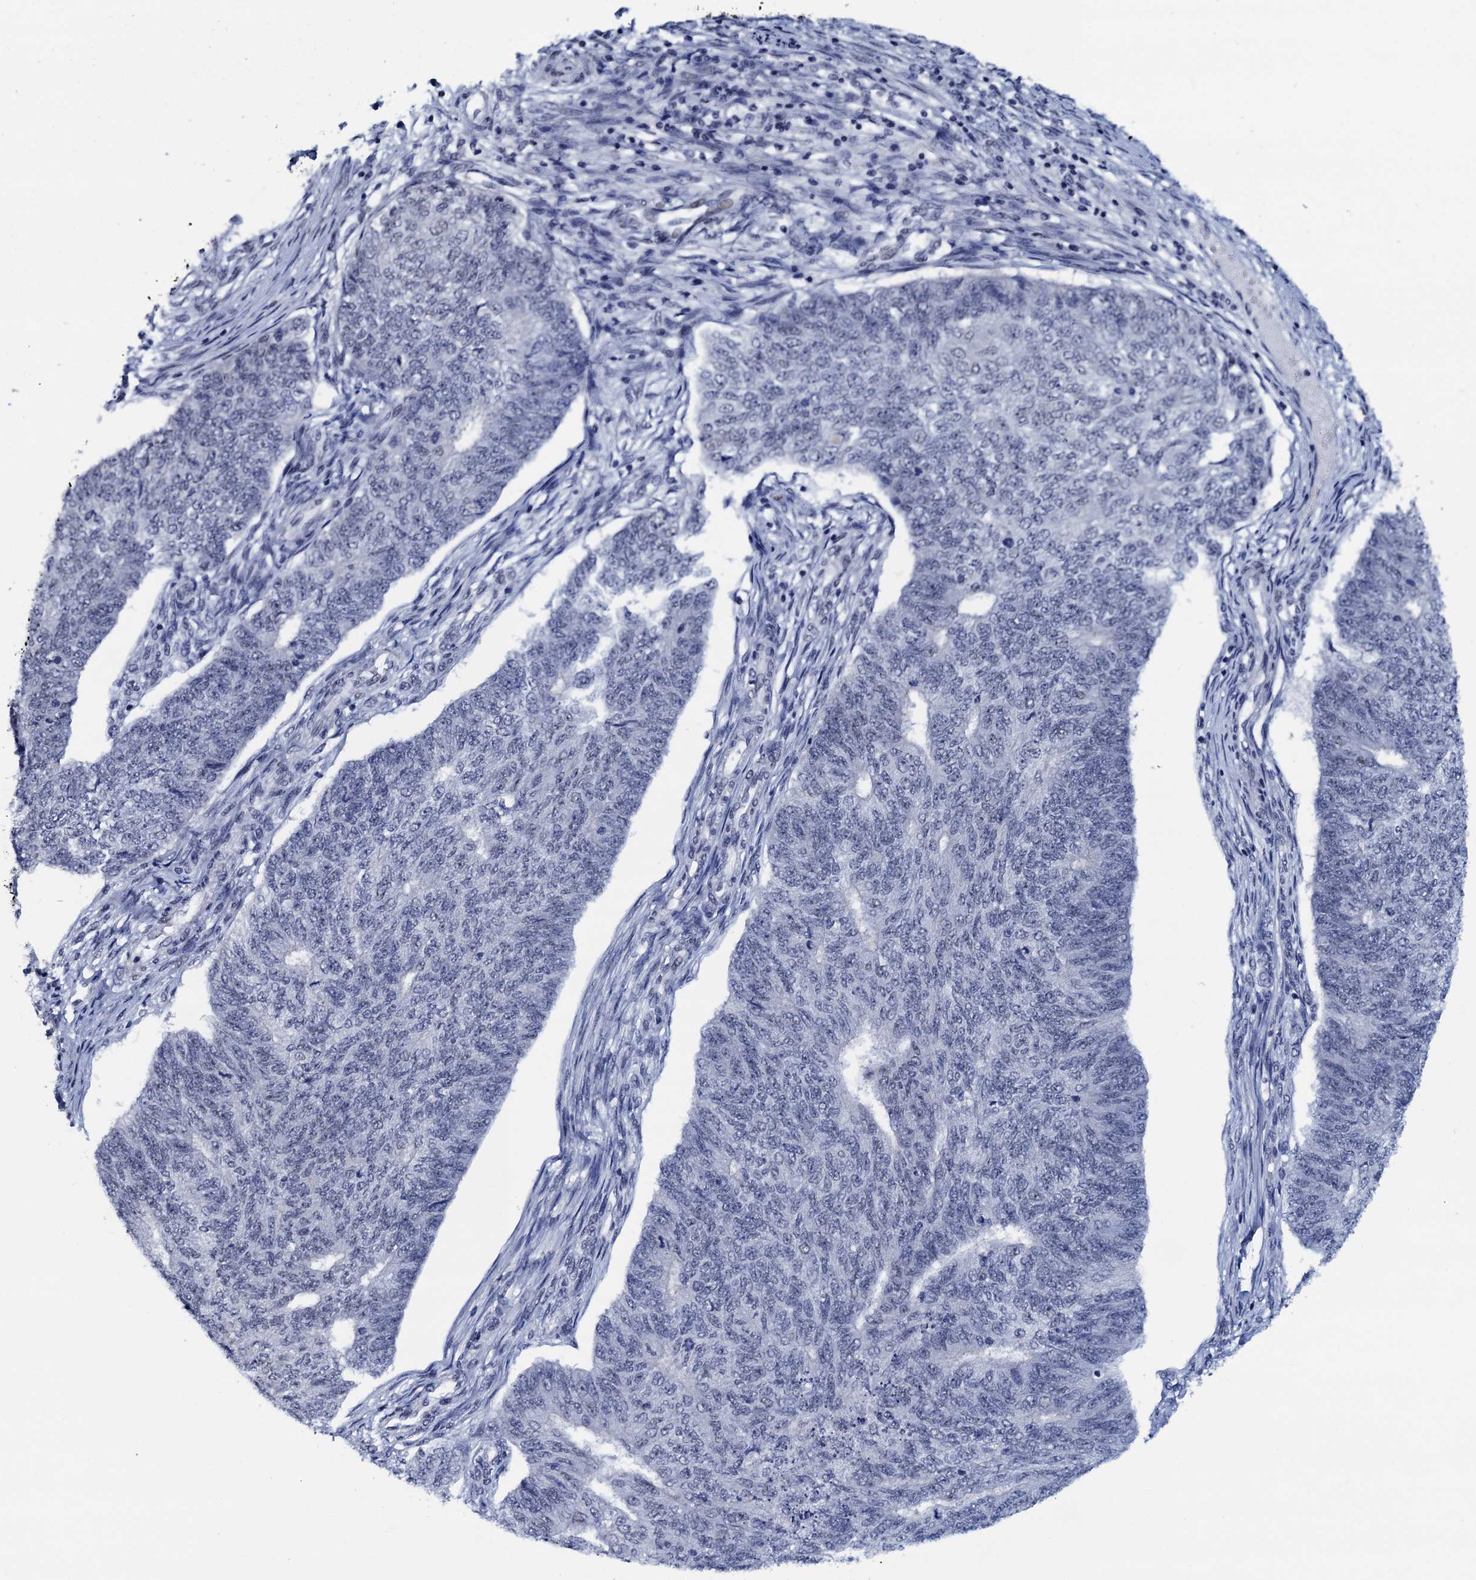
{"staining": {"intensity": "negative", "quantity": "none", "location": "none"}, "tissue": "endometrial cancer", "cell_type": "Tumor cells", "image_type": "cancer", "snomed": [{"axis": "morphology", "description": "Adenocarcinoma, NOS"}, {"axis": "topography", "description": "Endometrium"}], "caption": "Photomicrograph shows no significant protein positivity in tumor cells of endometrial cancer (adenocarcinoma). (Stains: DAB (3,3'-diaminobenzidine) IHC with hematoxylin counter stain, Microscopy: brightfield microscopy at high magnification).", "gene": "FNBP4", "patient": {"sex": "female", "age": 32}}